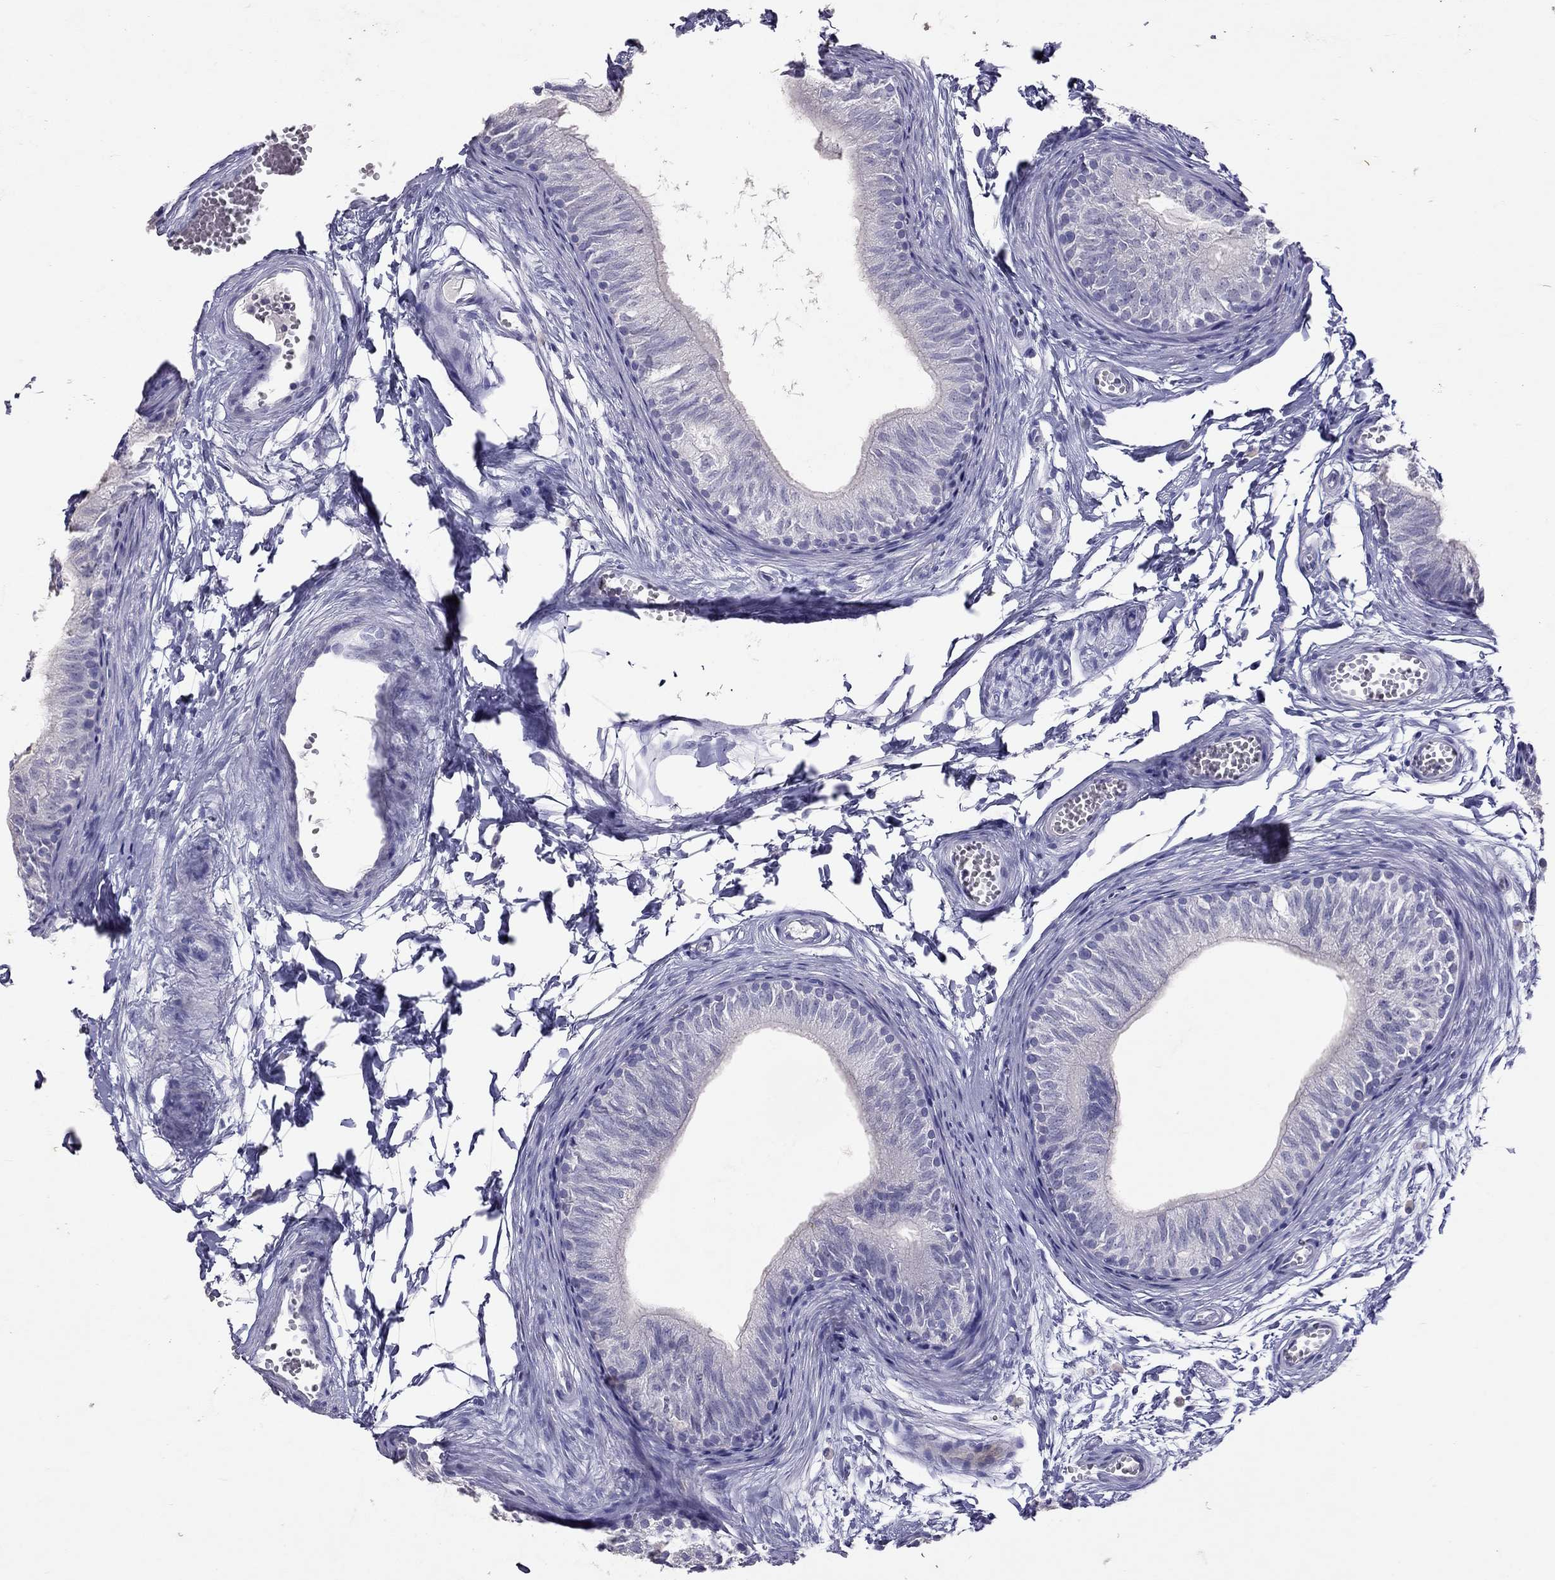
{"staining": {"intensity": "negative", "quantity": "none", "location": "none"}, "tissue": "epididymis", "cell_type": "Glandular cells", "image_type": "normal", "snomed": [{"axis": "morphology", "description": "Normal tissue, NOS"}, {"axis": "topography", "description": "Epididymis"}], "caption": "Immunohistochemistry image of benign epididymis: human epididymis stained with DAB (3,3'-diaminobenzidine) demonstrates no significant protein positivity in glandular cells. (Brightfield microscopy of DAB (3,3'-diaminobenzidine) IHC at high magnification).", "gene": "PSMB11", "patient": {"sex": "male", "age": 22}}